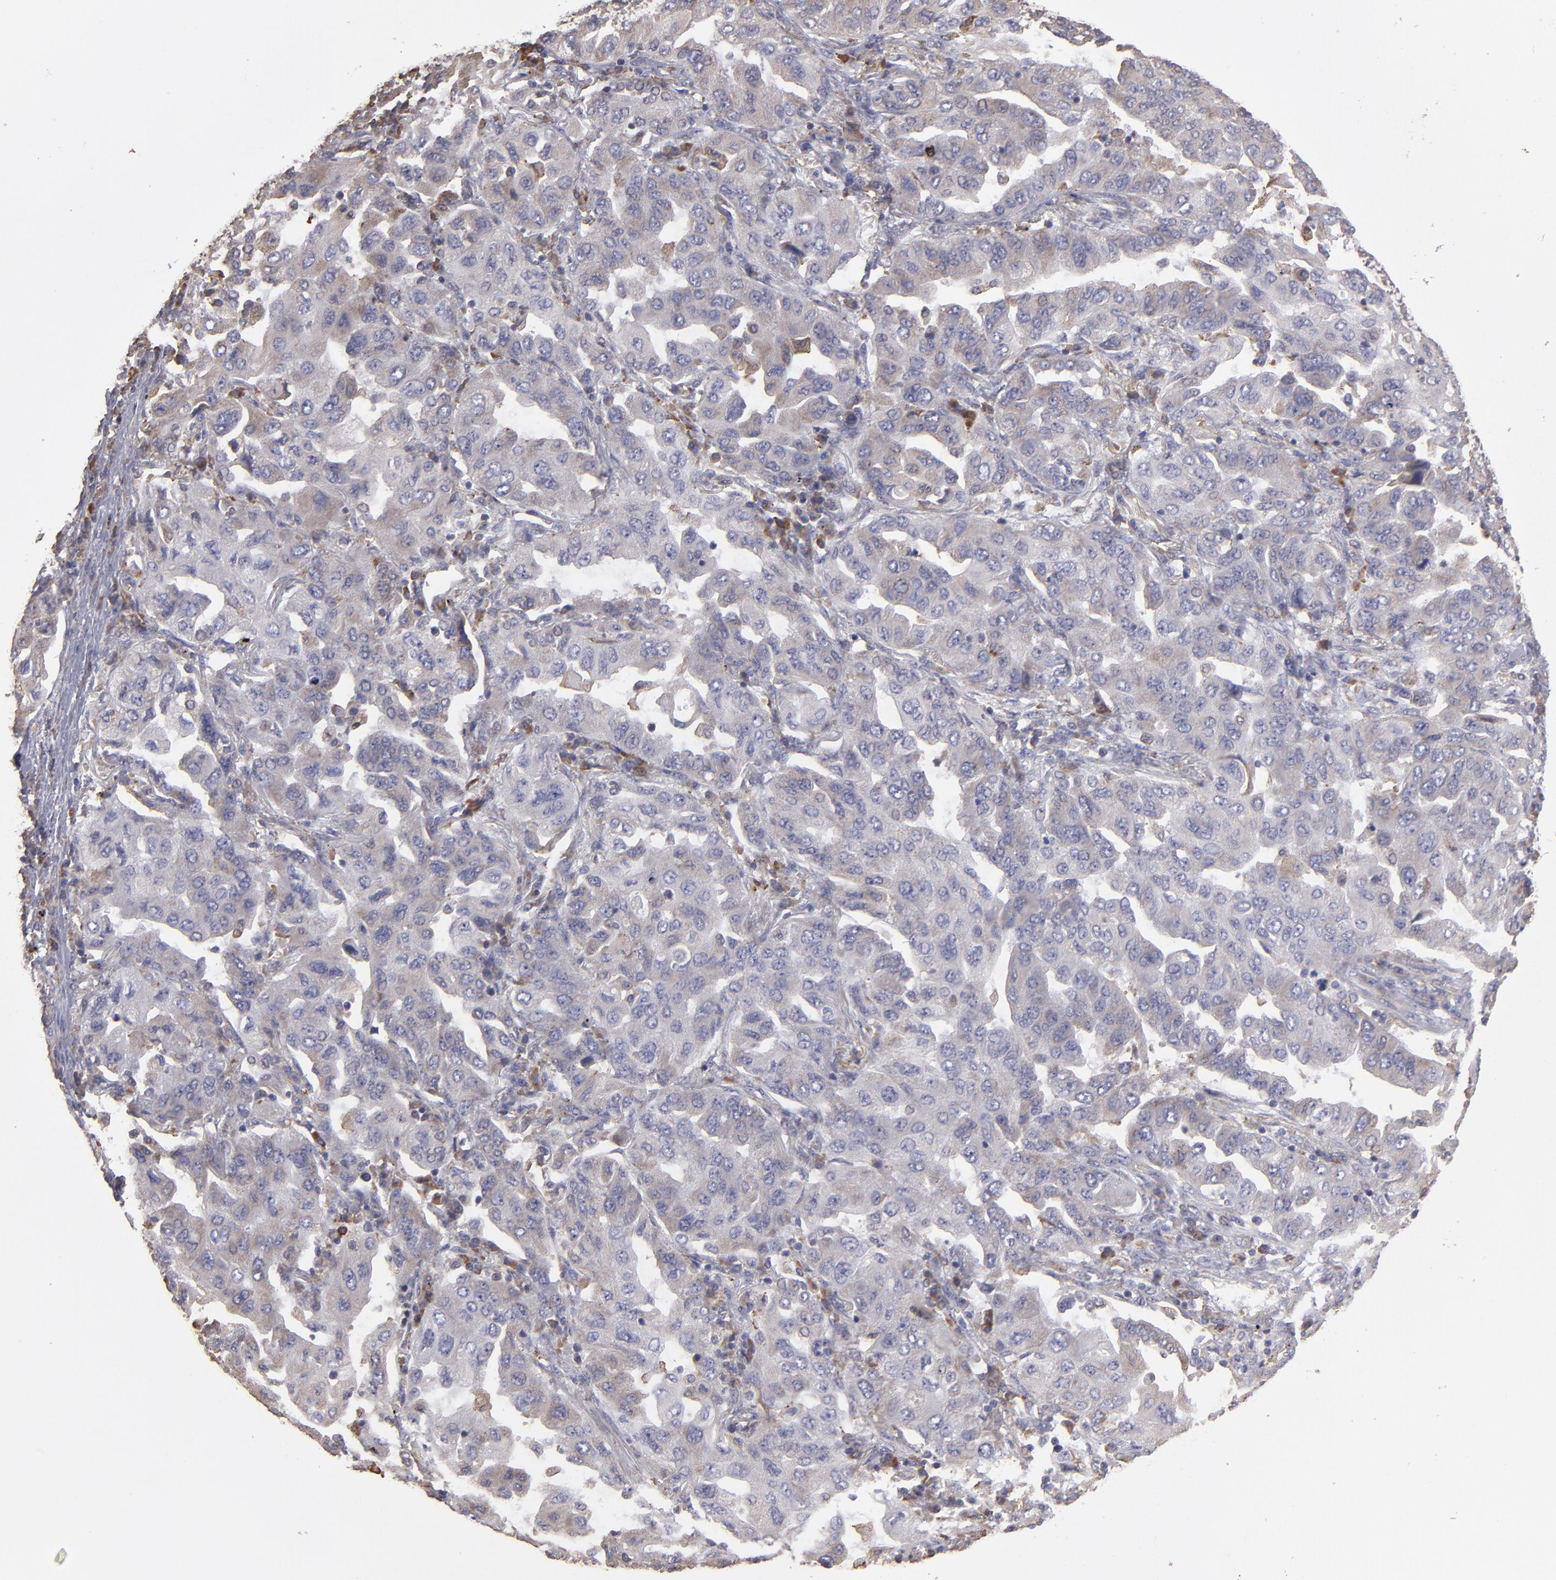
{"staining": {"intensity": "moderate", "quantity": "25%-75%", "location": "cytoplasmic/membranous"}, "tissue": "lung cancer", "cell_type": "Tumor cells", "image_type": "cancer", "snomed": [{"axis": "morphology", "description": "Adenocarcinoma, NOS"}, {"axis": "topography", "description": "Lung"}], "caption": "Tumor cells show medium levels of moderate cytoplasmic/membranous staining in about 25%-75% of cells in human adenocarcinoma (lung).", "gene": "CALR", "patient": {"sex": "female", "age": 65}}